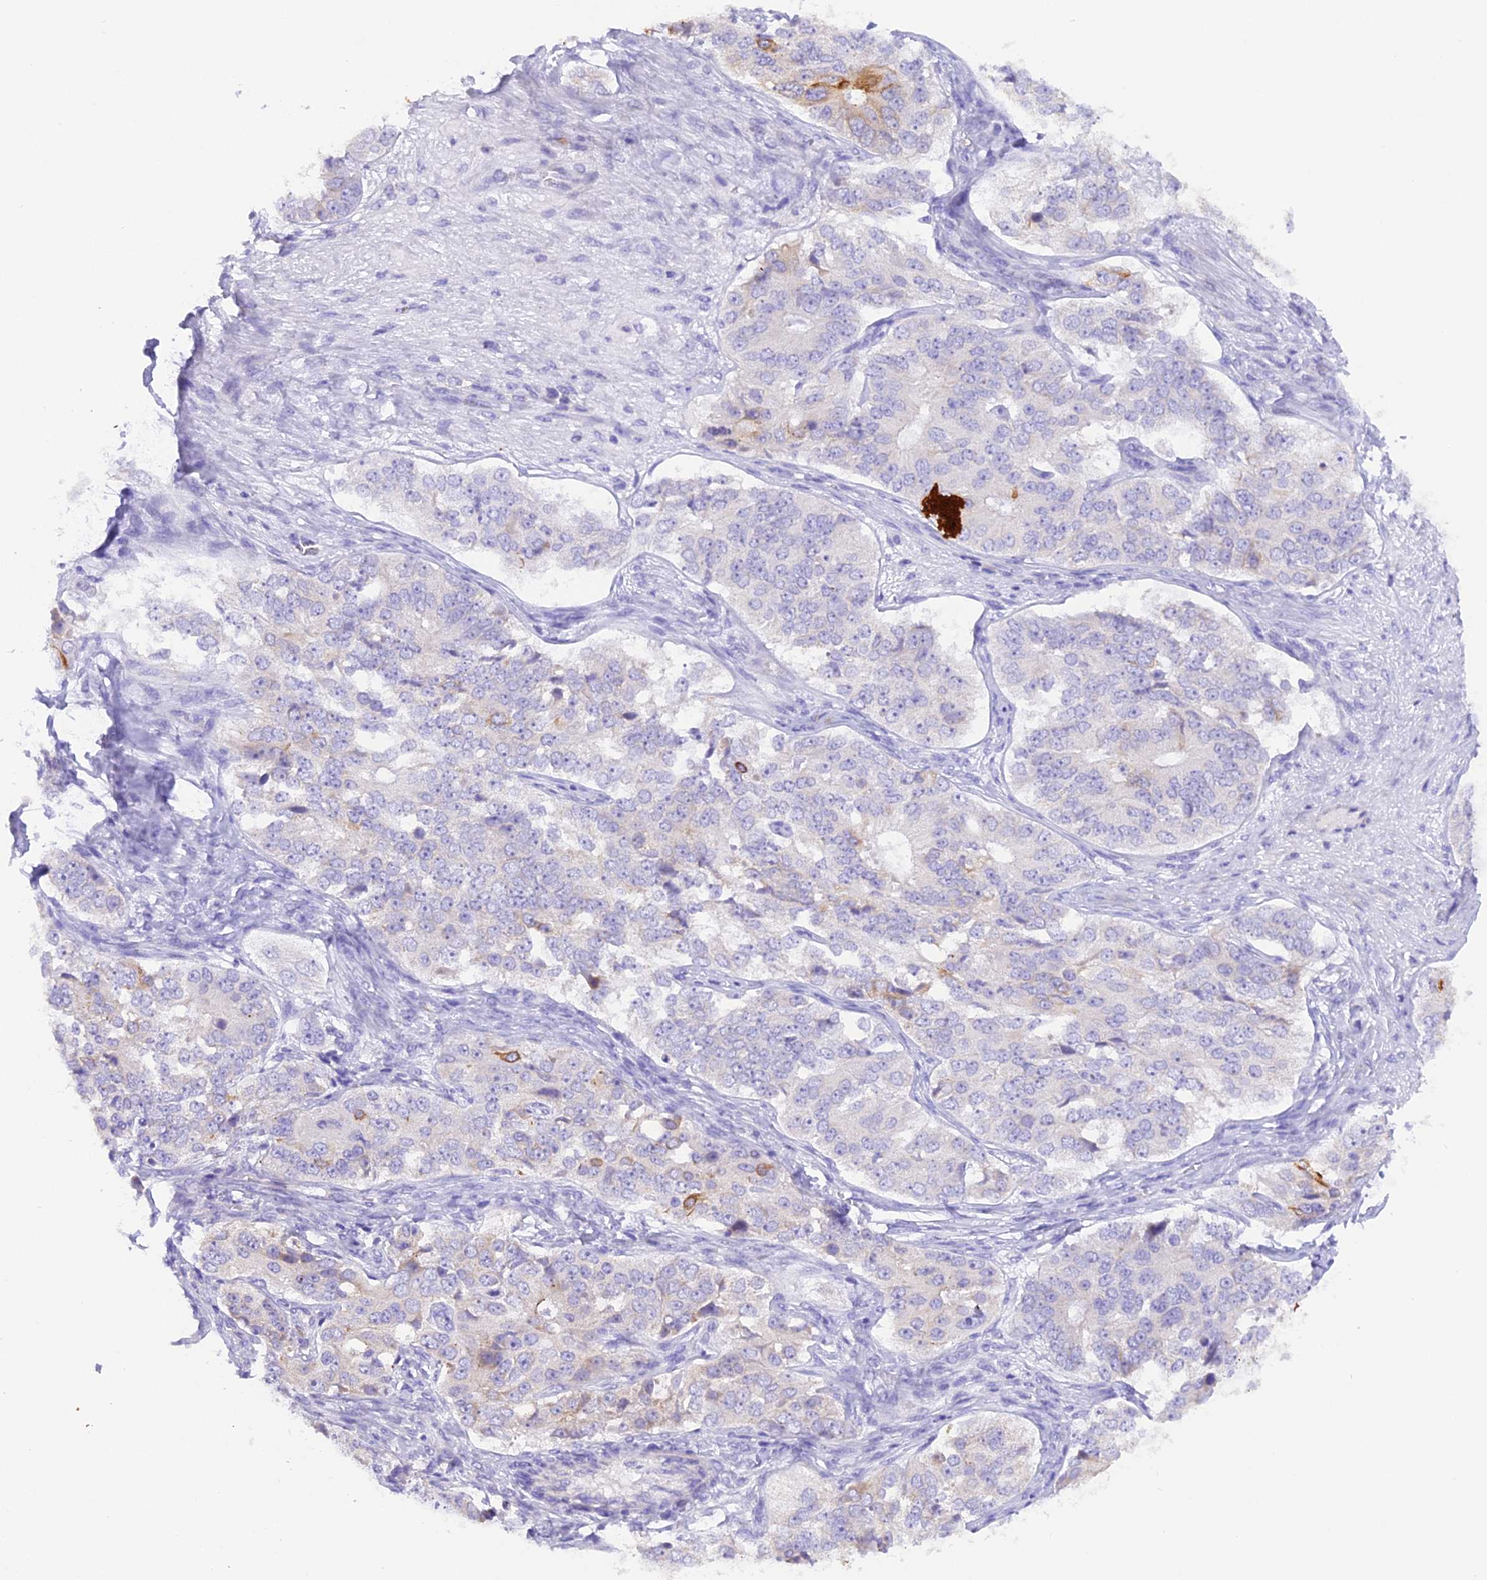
{"staining": {"intensity": "negative", "quantity": "none", "location": "none"}, "tissue": "ovarian cancer", "cell_type": "Tumor cells", "image_type": "cancer", "snomed": [{"axis": "morphology", "description": "Carcinoma, endometroid"}, {"axis": "topography", "description": "Ovary"}], "caption": "An image of human ovarian cancer is negative for staining in tumor cells.", "gene": "PKIA", "patient": {"sex": "female", "age": 51}}